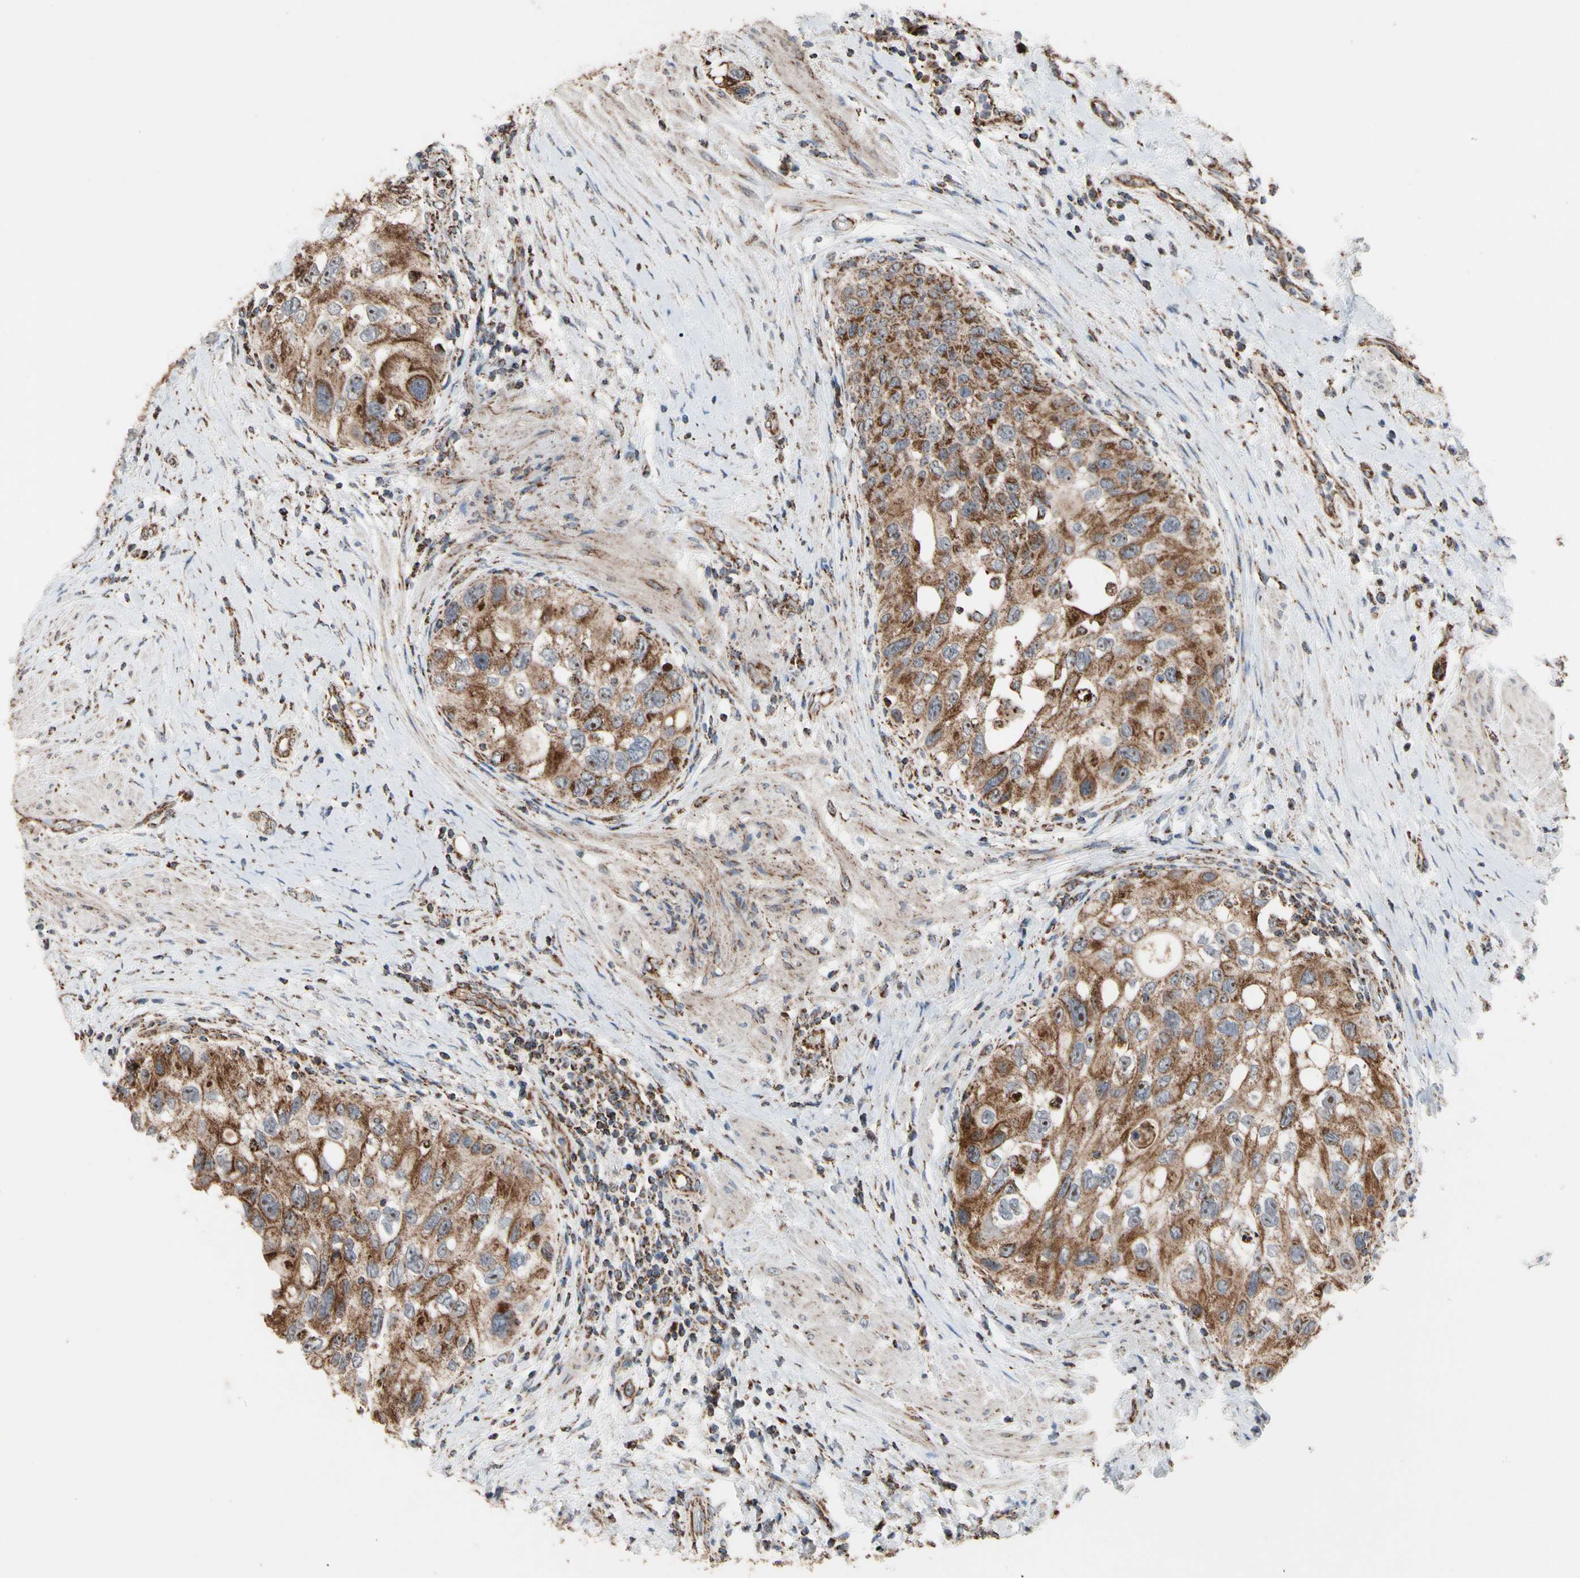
{"staining": {"intensity": "strong", "quantity": ">75%", "location": "cytoplasmic/membranous"}, "tissue": "urothelial cancer", "cell_type": "Tumor cells", "image_type": "cancer", "snomed": [{"axis": "morphology", "description": "Urothelial carcinoma, High grade"}, {"axis": "topography", "description": "Urinary bladder"}], "caption": "The photomicrograph exhibits staining of high-grade urothelial carcinoma, revealing strong cytoplasmic/membranous protein expression (brown color) within tumor cells.", "gene": "FAM110B", "patient": {"sex": "female", "age": 56}}